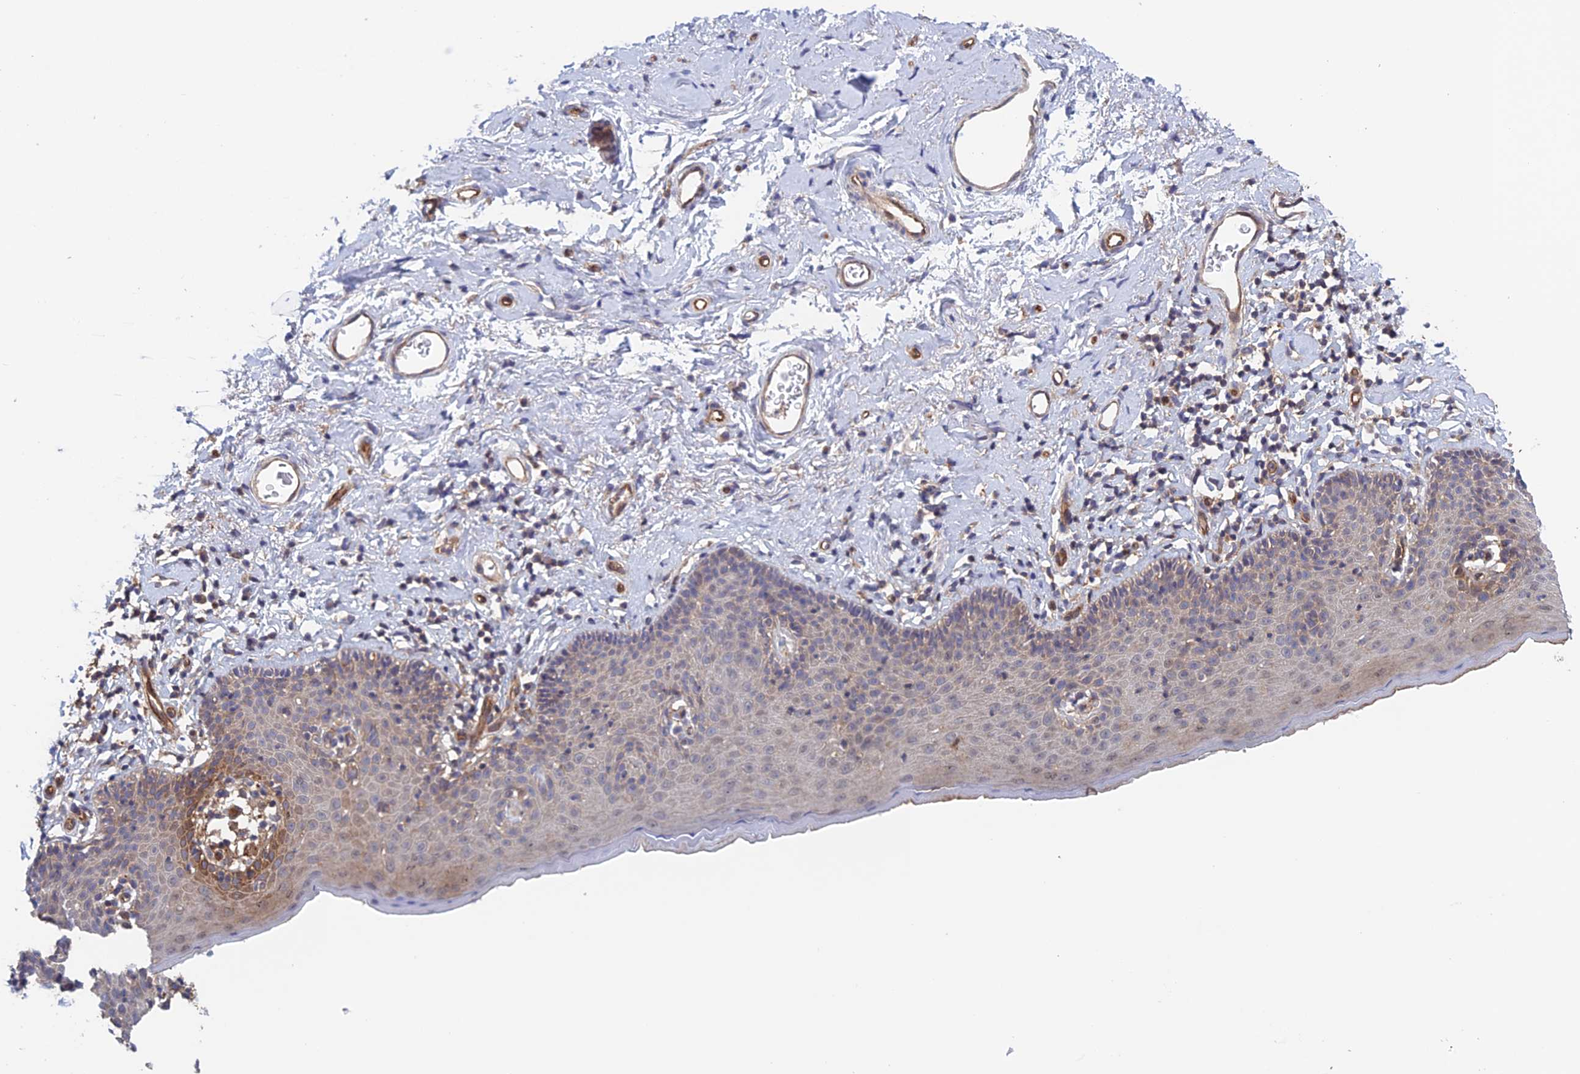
{"staining": {"intensity": "weak", "quantity": "<25%", "location": "cytoplasmic/membranous"}, "tissue": "skin", "cell_type": "Epidermal cells", "image_type": "normal", "snomed": [{"axis": "morphology", "description": "Normal tissue, NOS"}, {"axis": "topography", "description": "Vulva"}], "caption": "Epidermal cells show no significant staining in normal skin.", "gene": "NUDT16L1", "patient": {"sex": "female", "age": 66}}